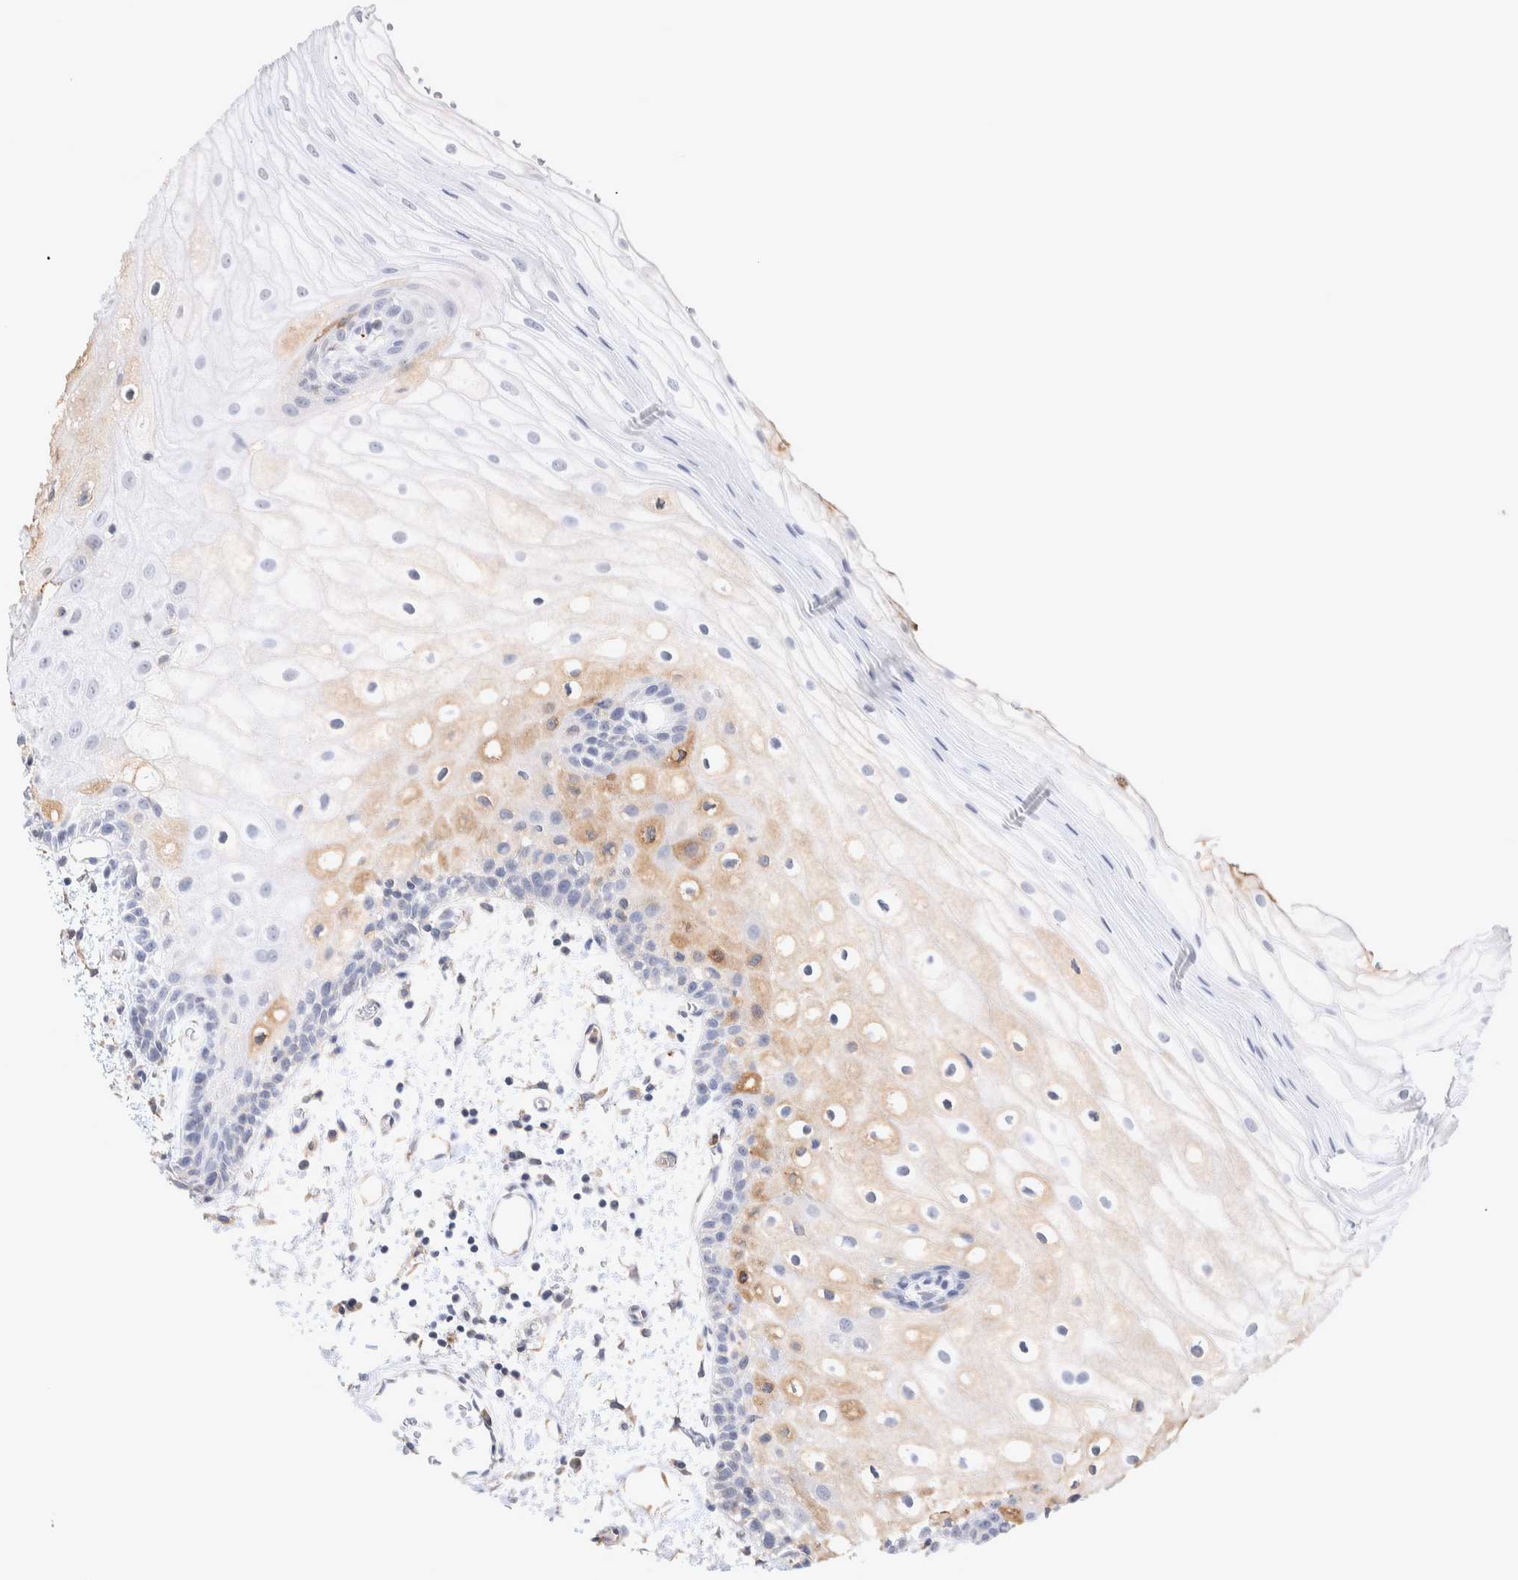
{"staining": {"intensity": "moderate", "quantity": "<25%", "location": "cytoplasmic/membranous"}, "tissue": "oral mucosa", "cell_type": "Squamous epithelial cells", "image_type": "normal", "snomed": [{"axis": "morphology", "description": "Normal tissue, NOS"}, {"axis": "topography", "description": "Oral tissue"}], "caption": "DAB (3,3'-diaminobenzidine) immunohistochemical staining of unremarkable human oral mucosa demonstrates moderate cytoplasmic/membranous protein staining in approximately <25% of squamous epithelial cells.", "gene": "FFAR2", "patient": {"sex": "male", "age": 52}}